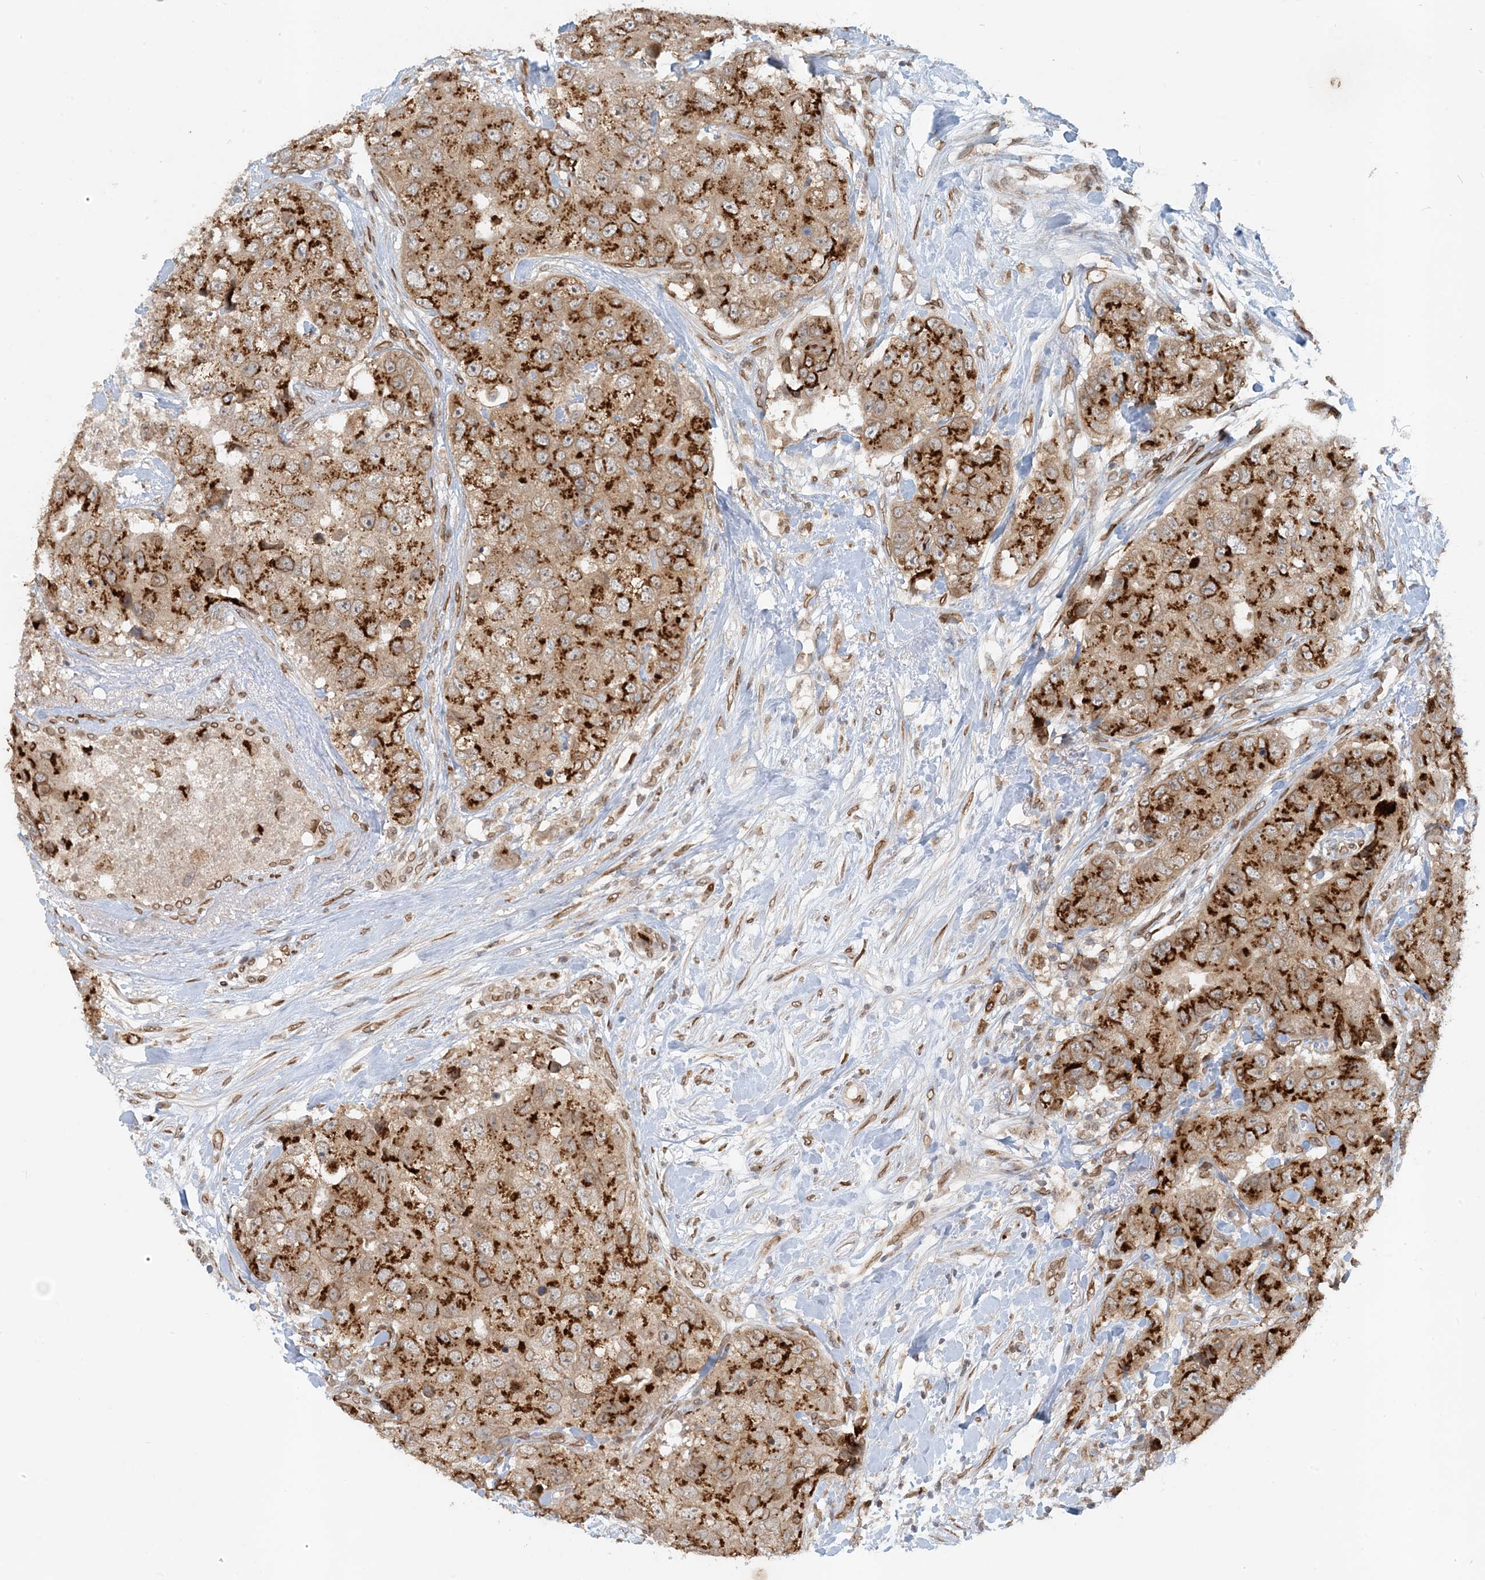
{"staining": {"intensity": "strong", "quantity": ">75%", "location": "cytoplasmic/membranous"}, "tissue": "breast cancer", "cell_type": "Tumor cells", "image_type": "cancer", "snomed": [{"axis": "morphology", "description": "Duct carcinoma"}, {"axis": "topography", "description": "Breast"}], "caption": "Immunohistochemistry (IHC) image of human breast cancer (infiltrating ductal carcinoma) stained for a protein (brown), which demonstrates high levels of strong cytoplasmic/membranous positivity in about >75% of tumor cells.", "gene": "SLC35A2", "patient": {"sex": "female", "age": 62}}